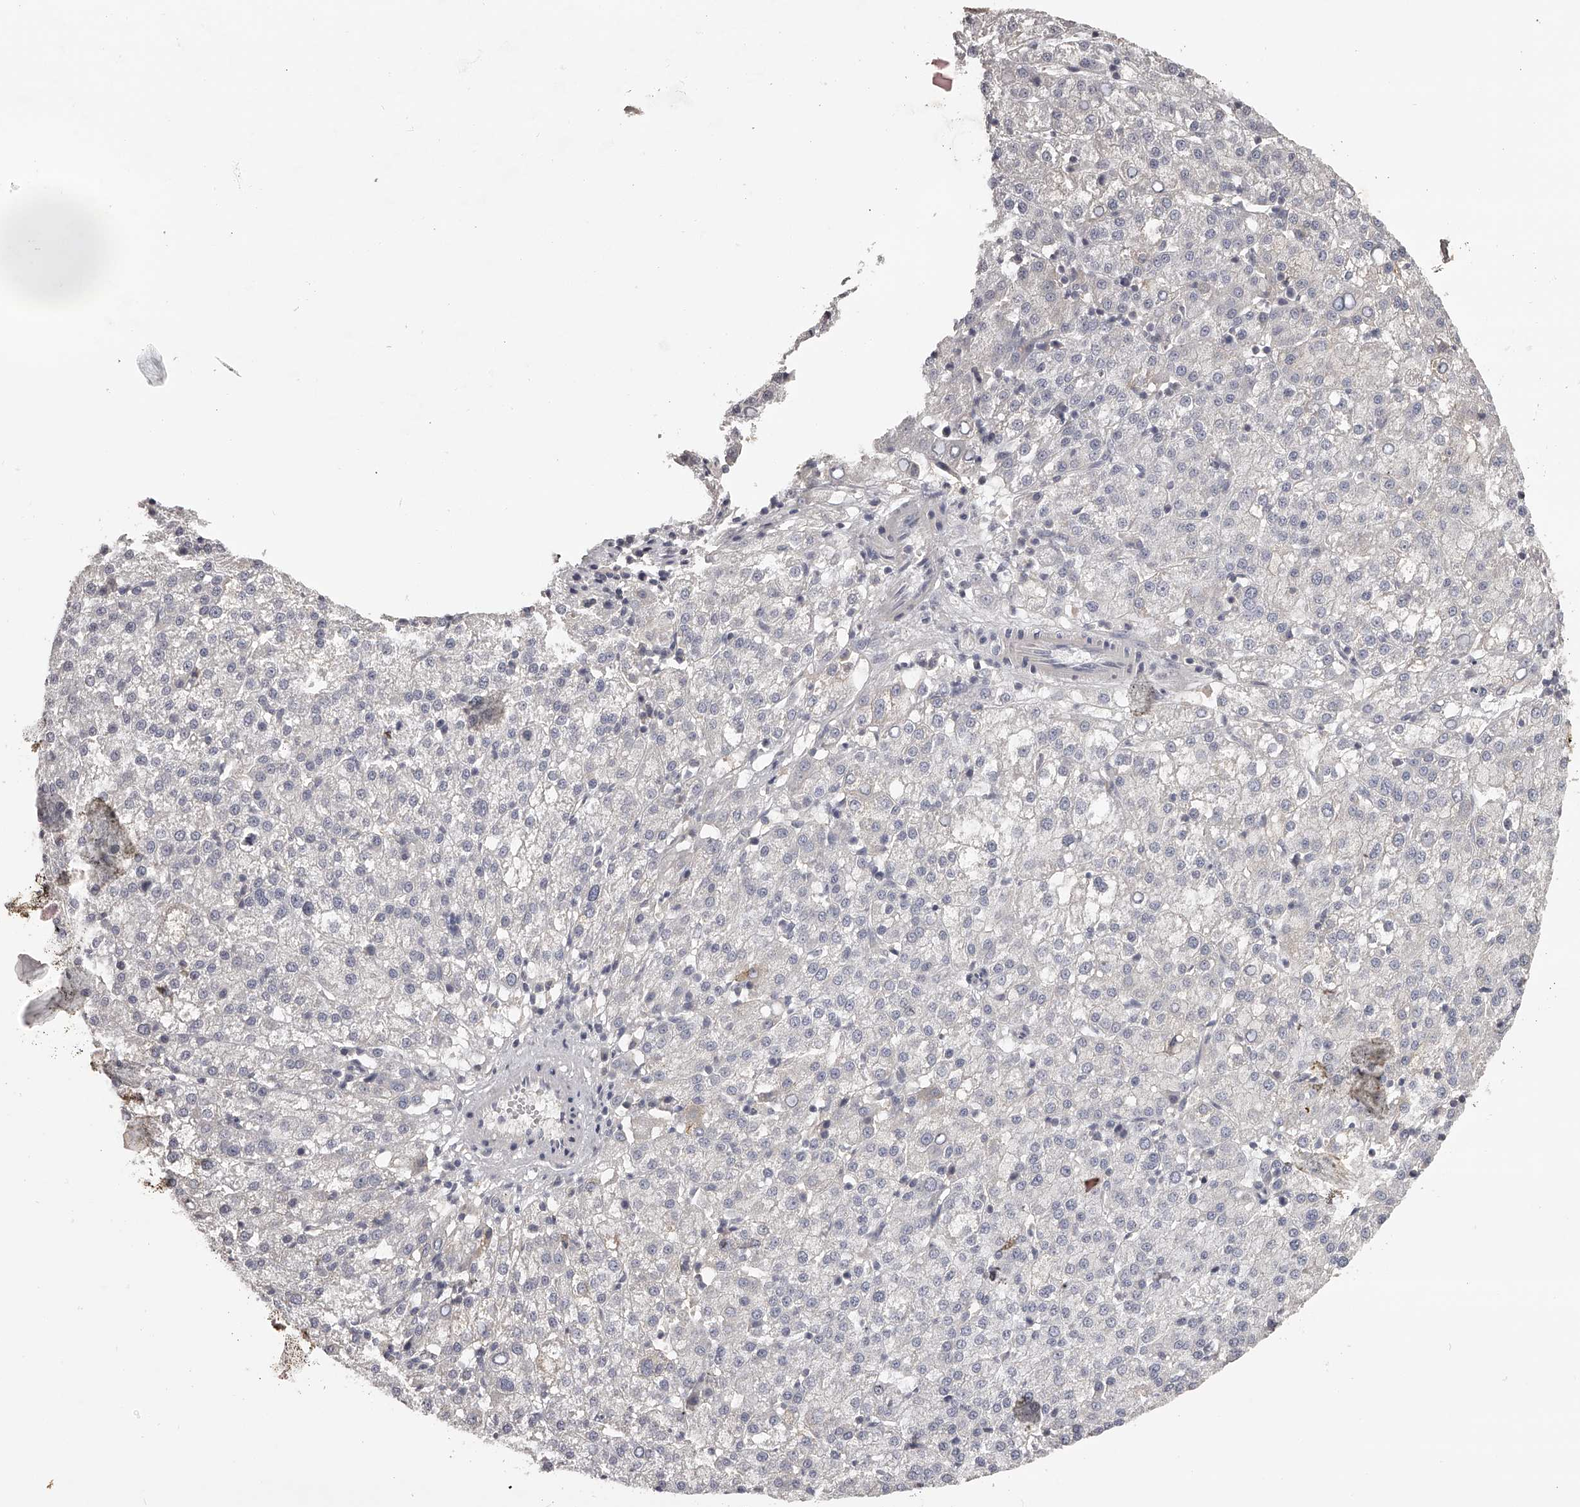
{"staining": {"intensity": "negative", "quantity": "none", "location": "none"}, "tissue": "liver cancer", "cell_type": "Tumor cells", "image_type": "cancer", "snomed": [{"axis": "morphology", "description": "Carcinoma, Hepatocellular, NOS"}, {"axis": "topography", "description": "Liver"}], "caption": "Human hepatocellular carcinoma (liver) stained for a protein using immunohistochemistry reveals no positivity in tumor cells.", "gene": "TNN", "patient": {"sex": "female", "age": 58}}